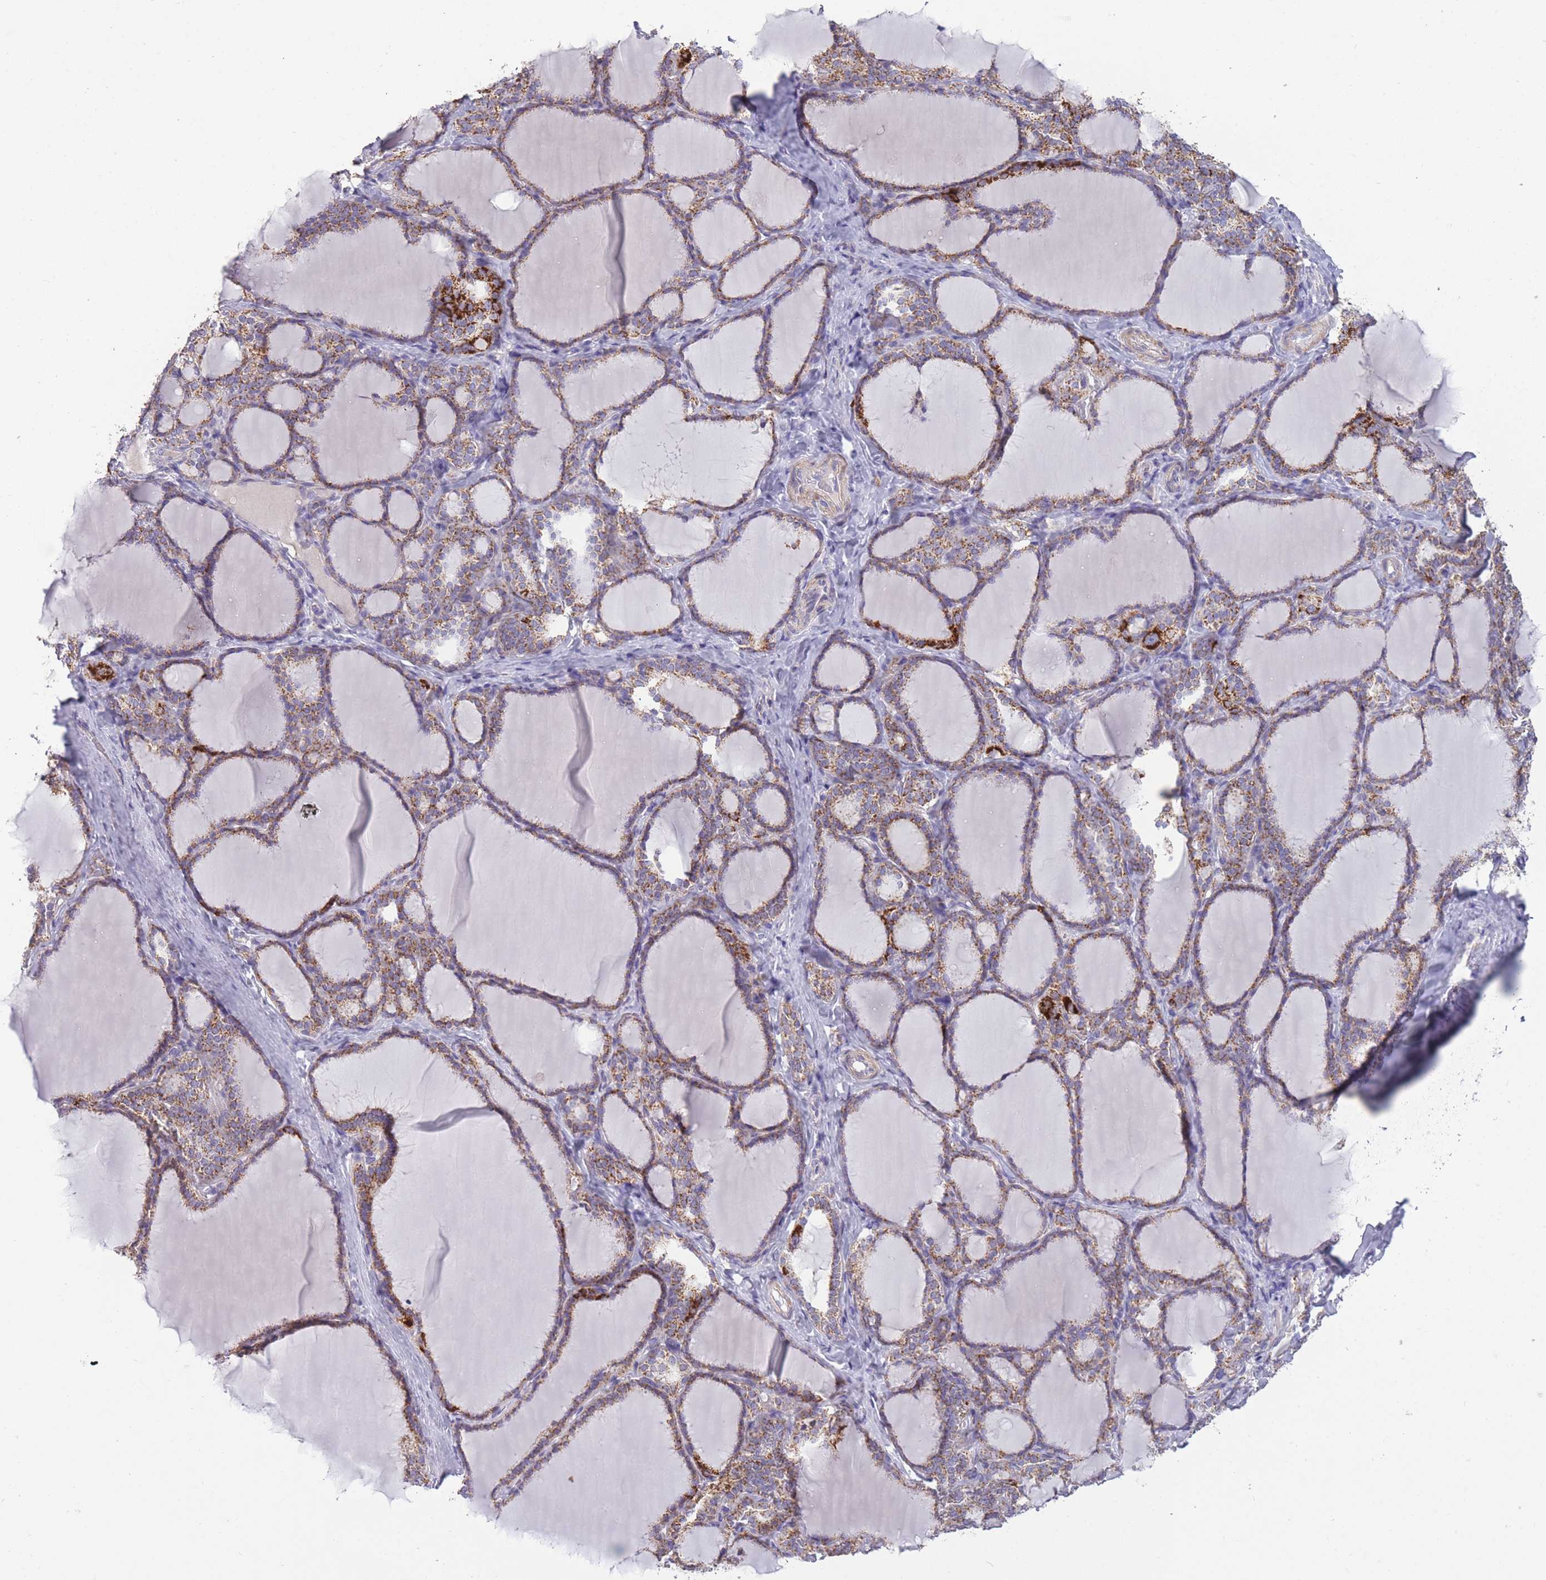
{"staining": {"intensity": "moderate", "quantity": ">75%", "location": "cytoplasmic/membranous"}, "tissue": "thyroid gland", "cell_type": "Glandular cells", "image_type": "normal", "snomed": [{"axis": "morphology", "description": "Normal tissue, NOS"}, {"axis": "topography", "description": "Thyroid gland"}], "caption": "Immunohistochemical staining of normal human thyroid gland exhibits medium levels of moderate cytoplasmic/membranous expression in approximately >75% of glandular cells.", "gene": "ZBTB24", "patient": {"sex": "female", "age": 31}}